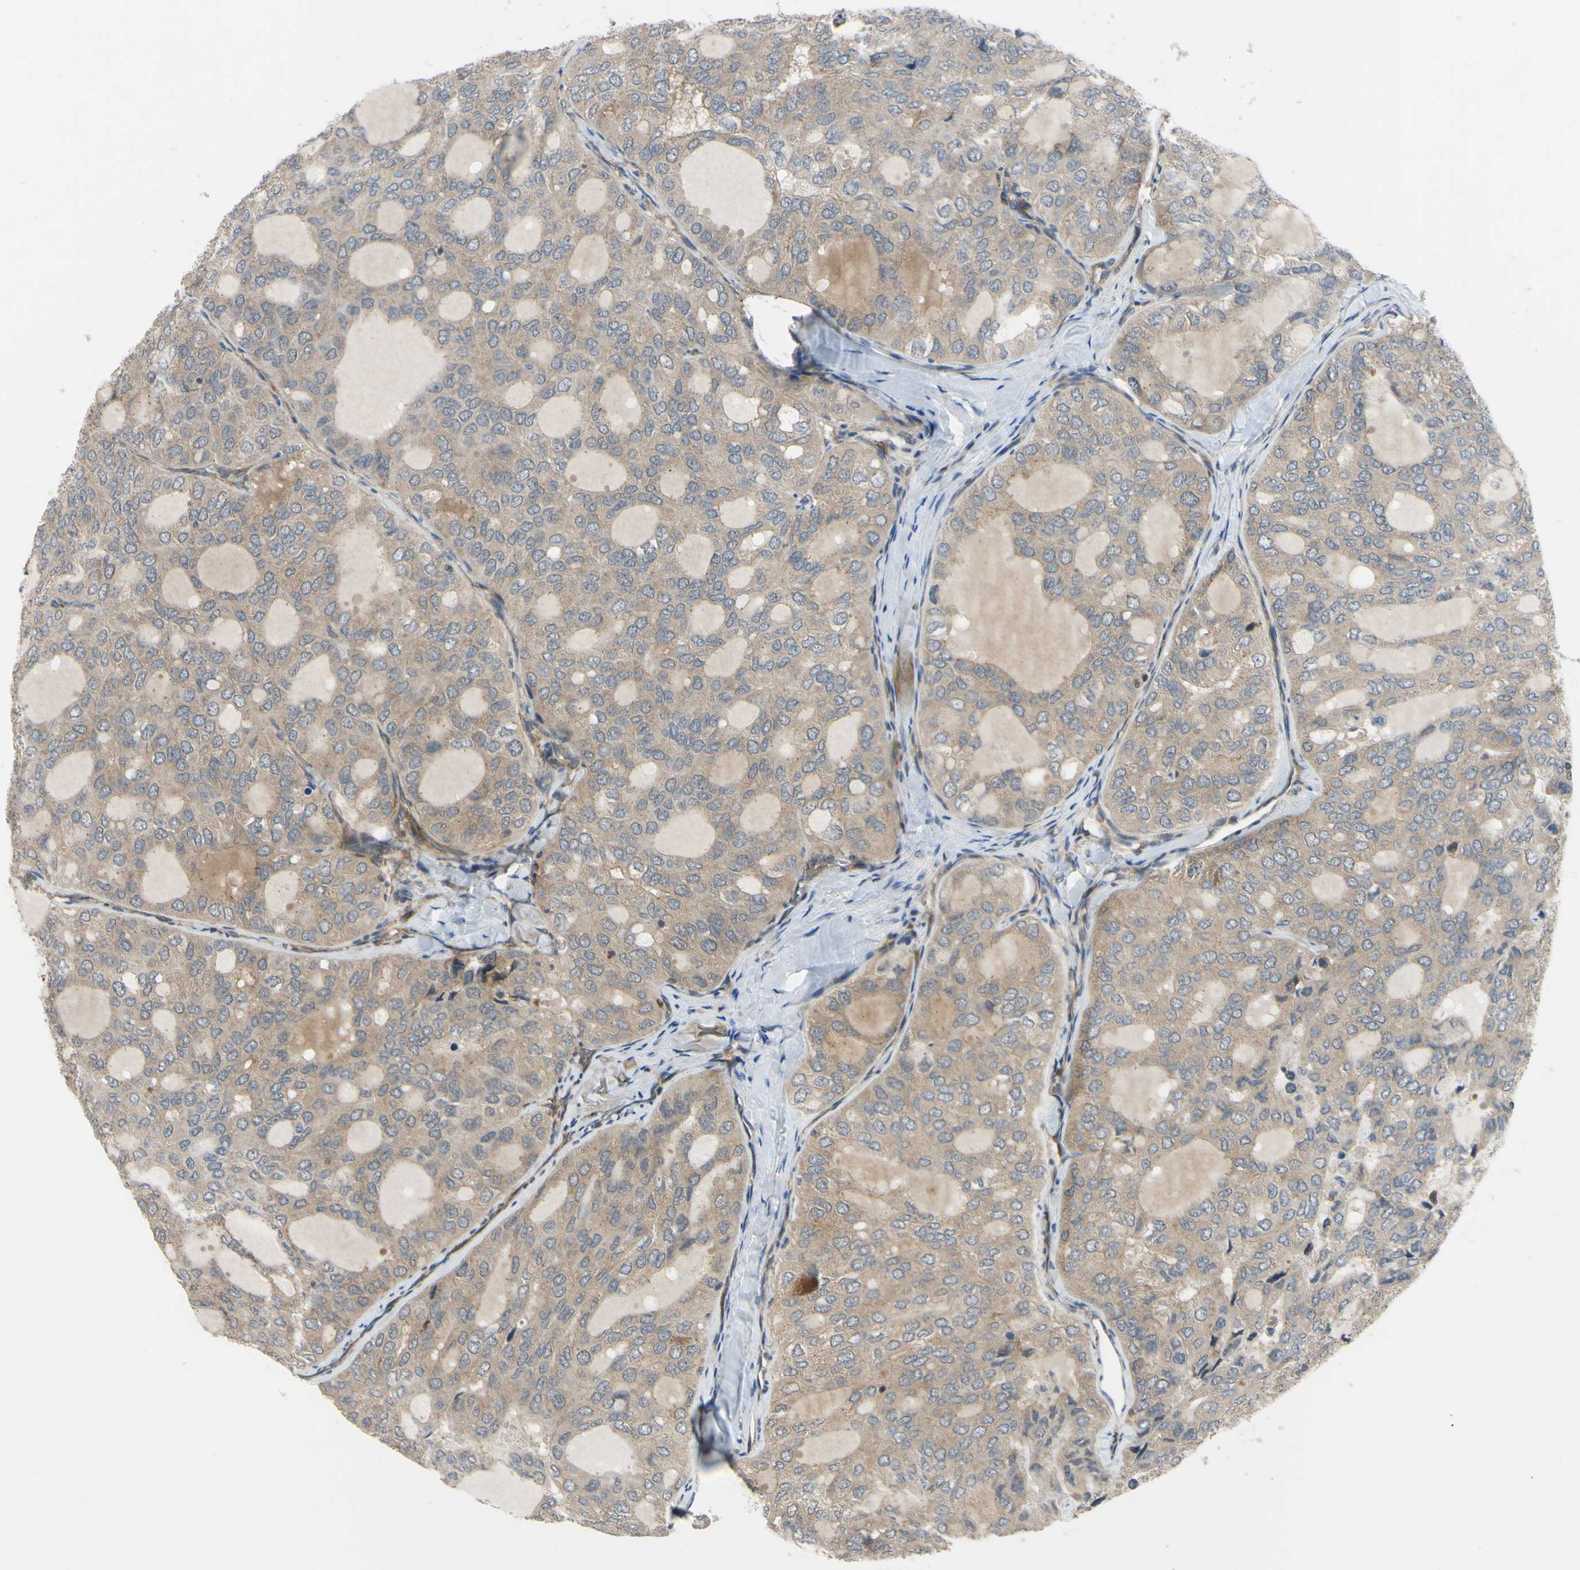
{"staining": {"intensity": "moderate", "quantity": ">75%", "location": "cytoplasmic/membranous"}, "tissue": "thyroid cancer", "cell_type": "Tumor cells", "image_type": "cancer", "snomed": [{"axis": "morphology", "description": "Follicular adenoma carcinoma, NOS"}, {"axis": "topography", "description": "Thyroid gland"}], "caption": "Immunohistochemical staining of human thyroid cancer (follicular adenoma carcinoma) shows medium levels of moderate cytoplasmic/membranous protein positivity in approximately >75% of tumor cells.", "gene": "COMMD9", "patient": {"sex": "male", "age": 75}}